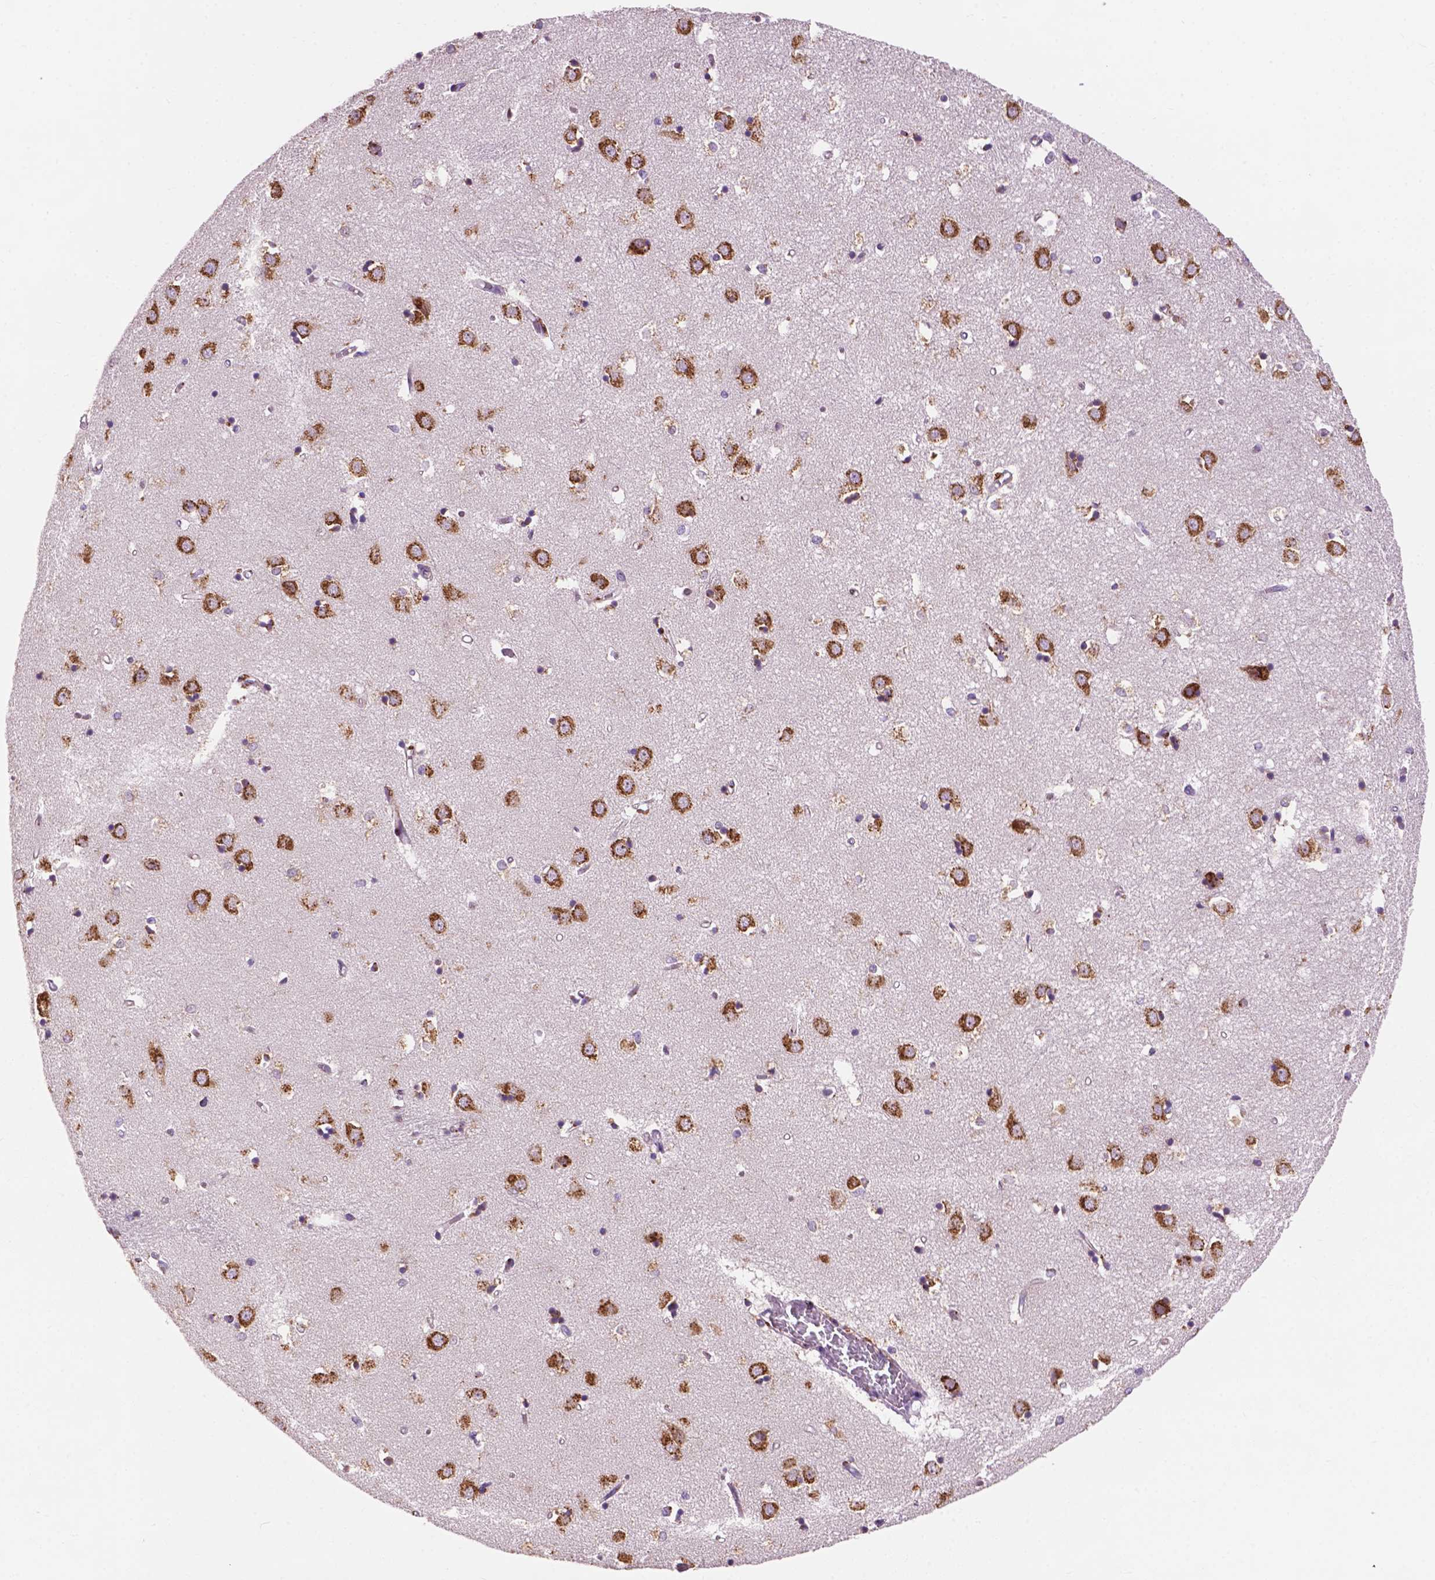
{"staining": {"intensity": "weak", "quantity": "<25%", "location": "cytoplasmic/membranous"}, "tissue": "caudate", "cell_type": "Glial cells", "image_type": "normal", "snomed": [{"axis": "morphology", "description": "Normal tissue, NOS"}, {"axis": "topography", "description": "Lateral ventricle wall"}], "caption": "This micrograph is of normal caudate stained with IHC to label a protein in brown with the nuclei are counter-stained blue. There is no staining in glial cells. (DAB (3,3'-diaminobenzidine) immunohistochemistry, high magnification).", "gene": "RPL37A", "patient": {"sex": "male", "age": 54}}